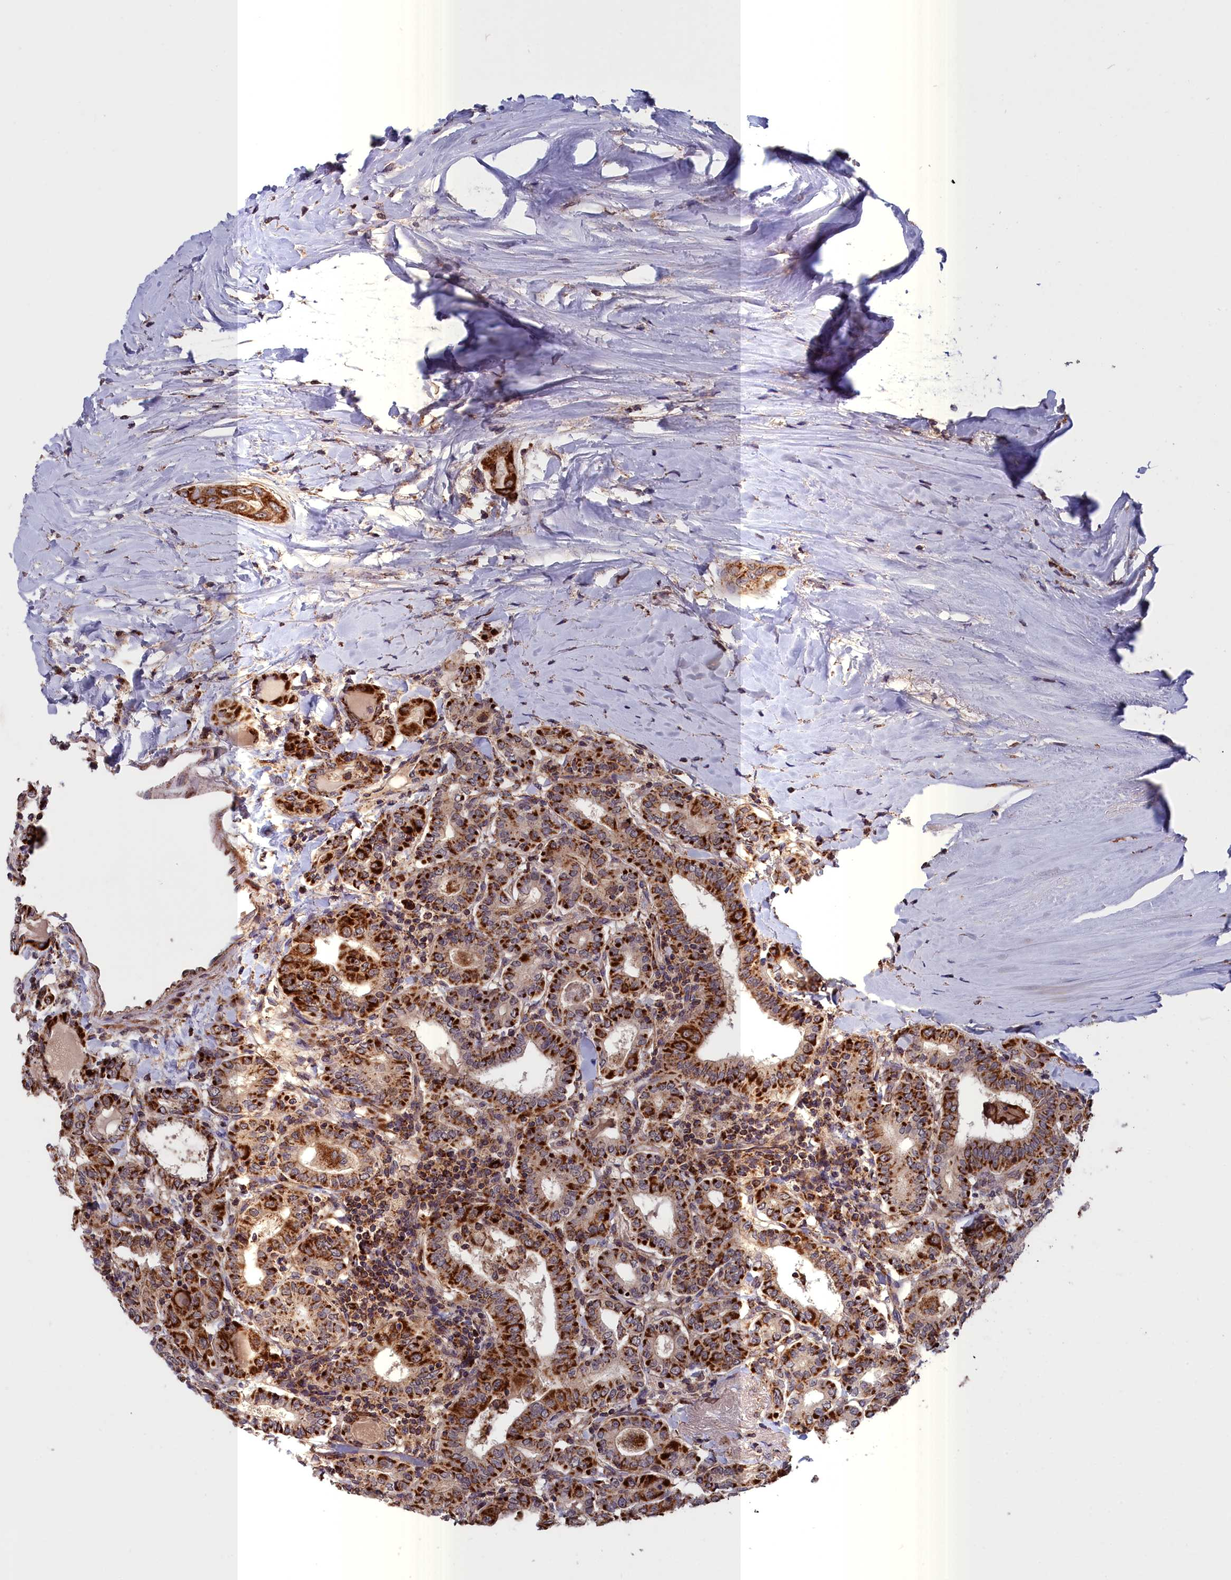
{"staining": {"intensity": "strong", "quantity": ">75%", "location": "cytoplasmic/membranous"}, "tissue": "thyroid cancer", "cell_type": "Tumor cells", "image_type": "cancer", "snomed": [{"axis": "morphology", "description": "Papillary adenocarcinoma, NOS"}, {"axis": "topography", "description": "Thyroid gland"}], "caption": "Immunohistochemical staining of human papillary adenocarcinoma (thyroid) reveals high levels of strong cytoplasmic/membranous staining in approximately >75% of tumor cells.", "gene": "TIMM44", "patient": {"sex": "female", "age": 72}}